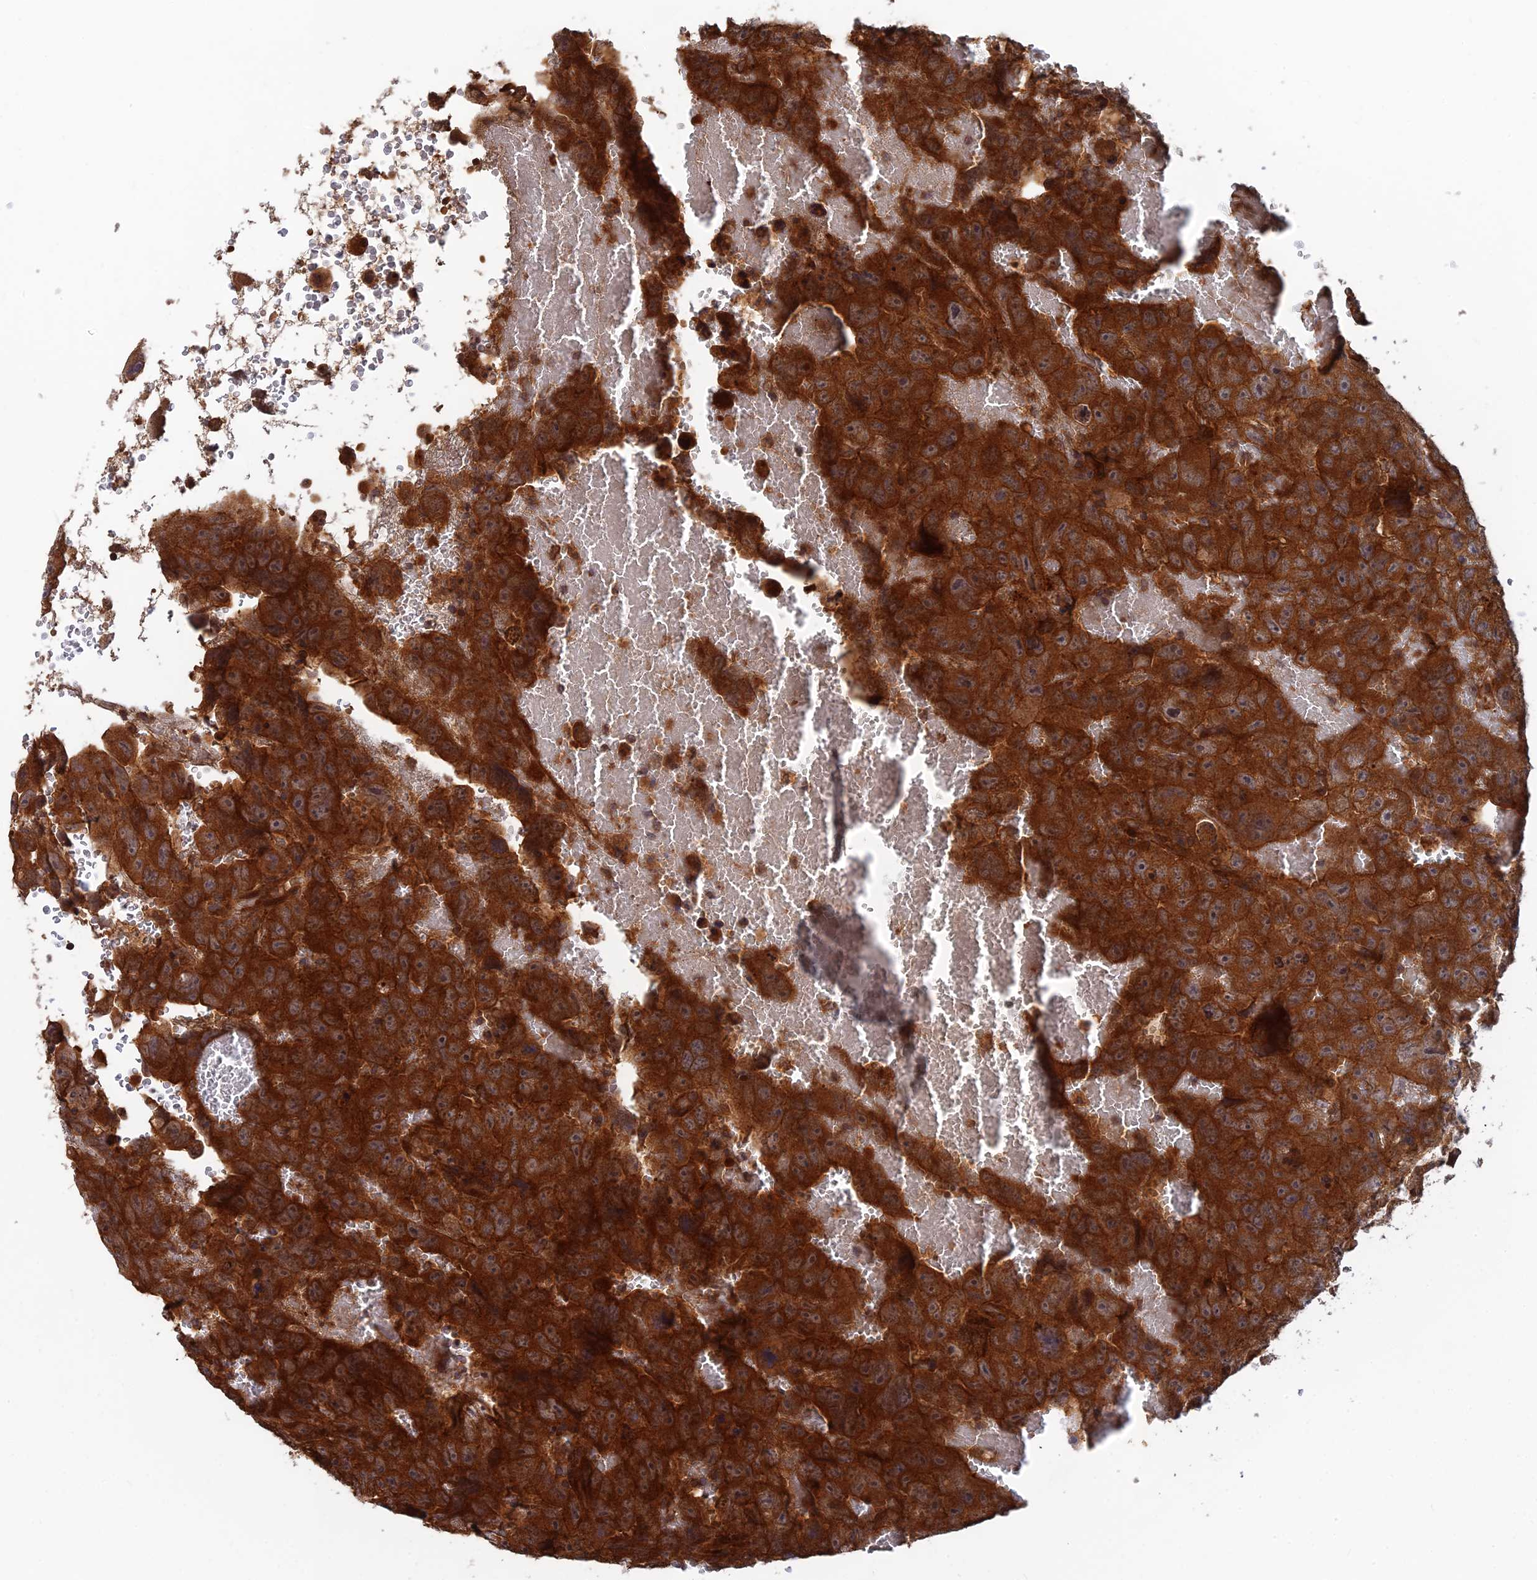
{"staining": {"intensity": "strong", "quantity": ">75%", "location": "cytoplasmic/membranous"}, "tissue": "testis cancer", "cell_type": "Tumor cells", "image_type": "cancer", "snomed": [{"axis": "morphology", "description": "Carcinoma, Embryonal, NOS"}, {"axis": "topography", "description": "Testis"}], "caption": "Immunohistochemical staining of human testis cancer reveals high levels of strong cytoplasmic/membranous protein expression in approximately >75% of tumor cells.", "gene": "RELCH", "patient": {"sex": "male", "age": 45}}